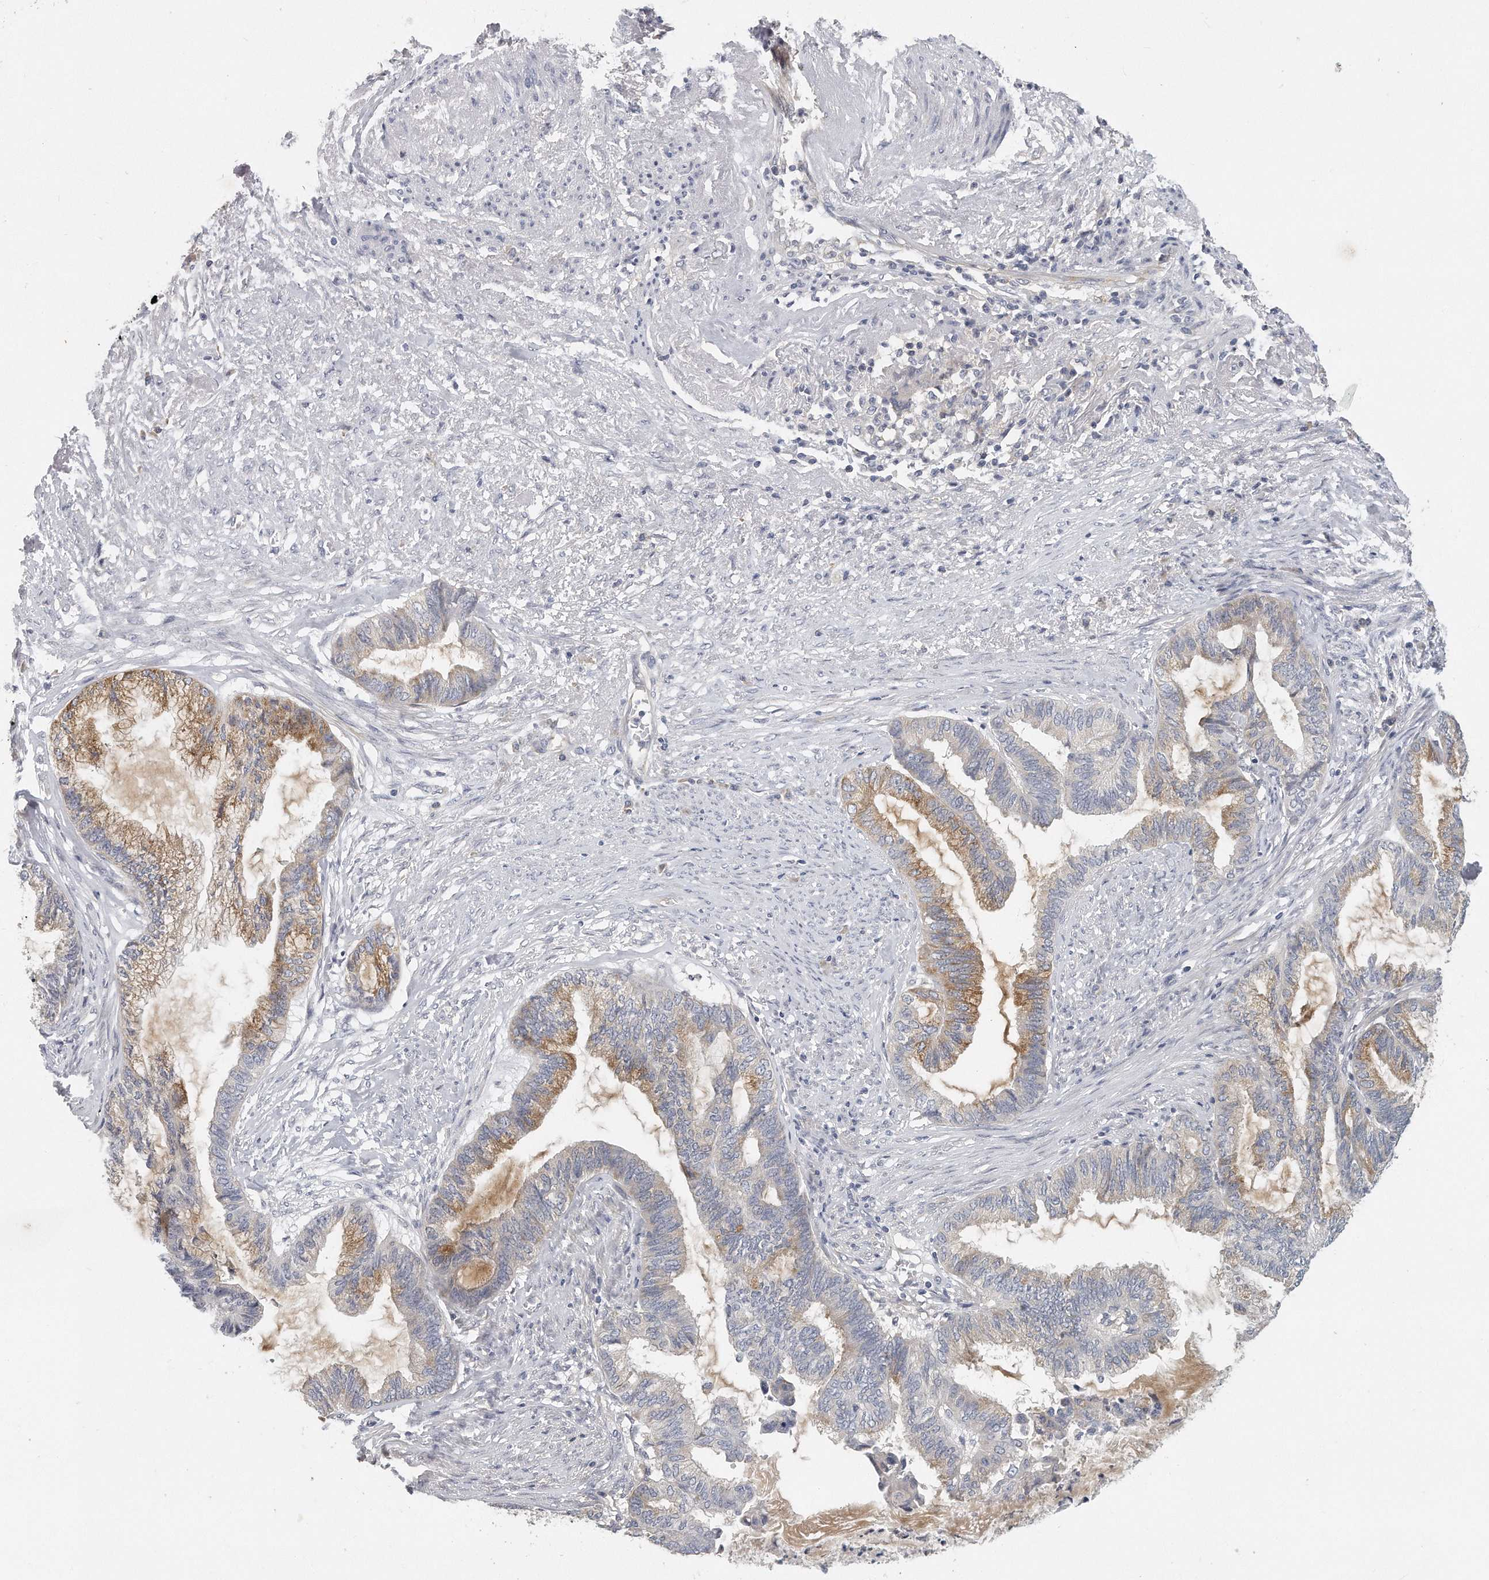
{"staining": {"intensity": "moderate", "quantity": "25%-75%", "location": "cytoplasmic/membranous"}, "tissue": "endometrial cancer", "cell_type": "Tumor cells", "image_type": "cancer", "snomed": [{"axis": "morphology", "description": "Adenocarcinoma, NOS"}, {"axis": "topography", "description": "Endometrium"}], "caption": "The micrograph reveals staining of endometrial cancer, revealing moderate cytoplasmic/membranous protein positivity (brown color) within tumor cells.", "gene": "EIF3I", "patient": {"sex": "female", "age": 86}}